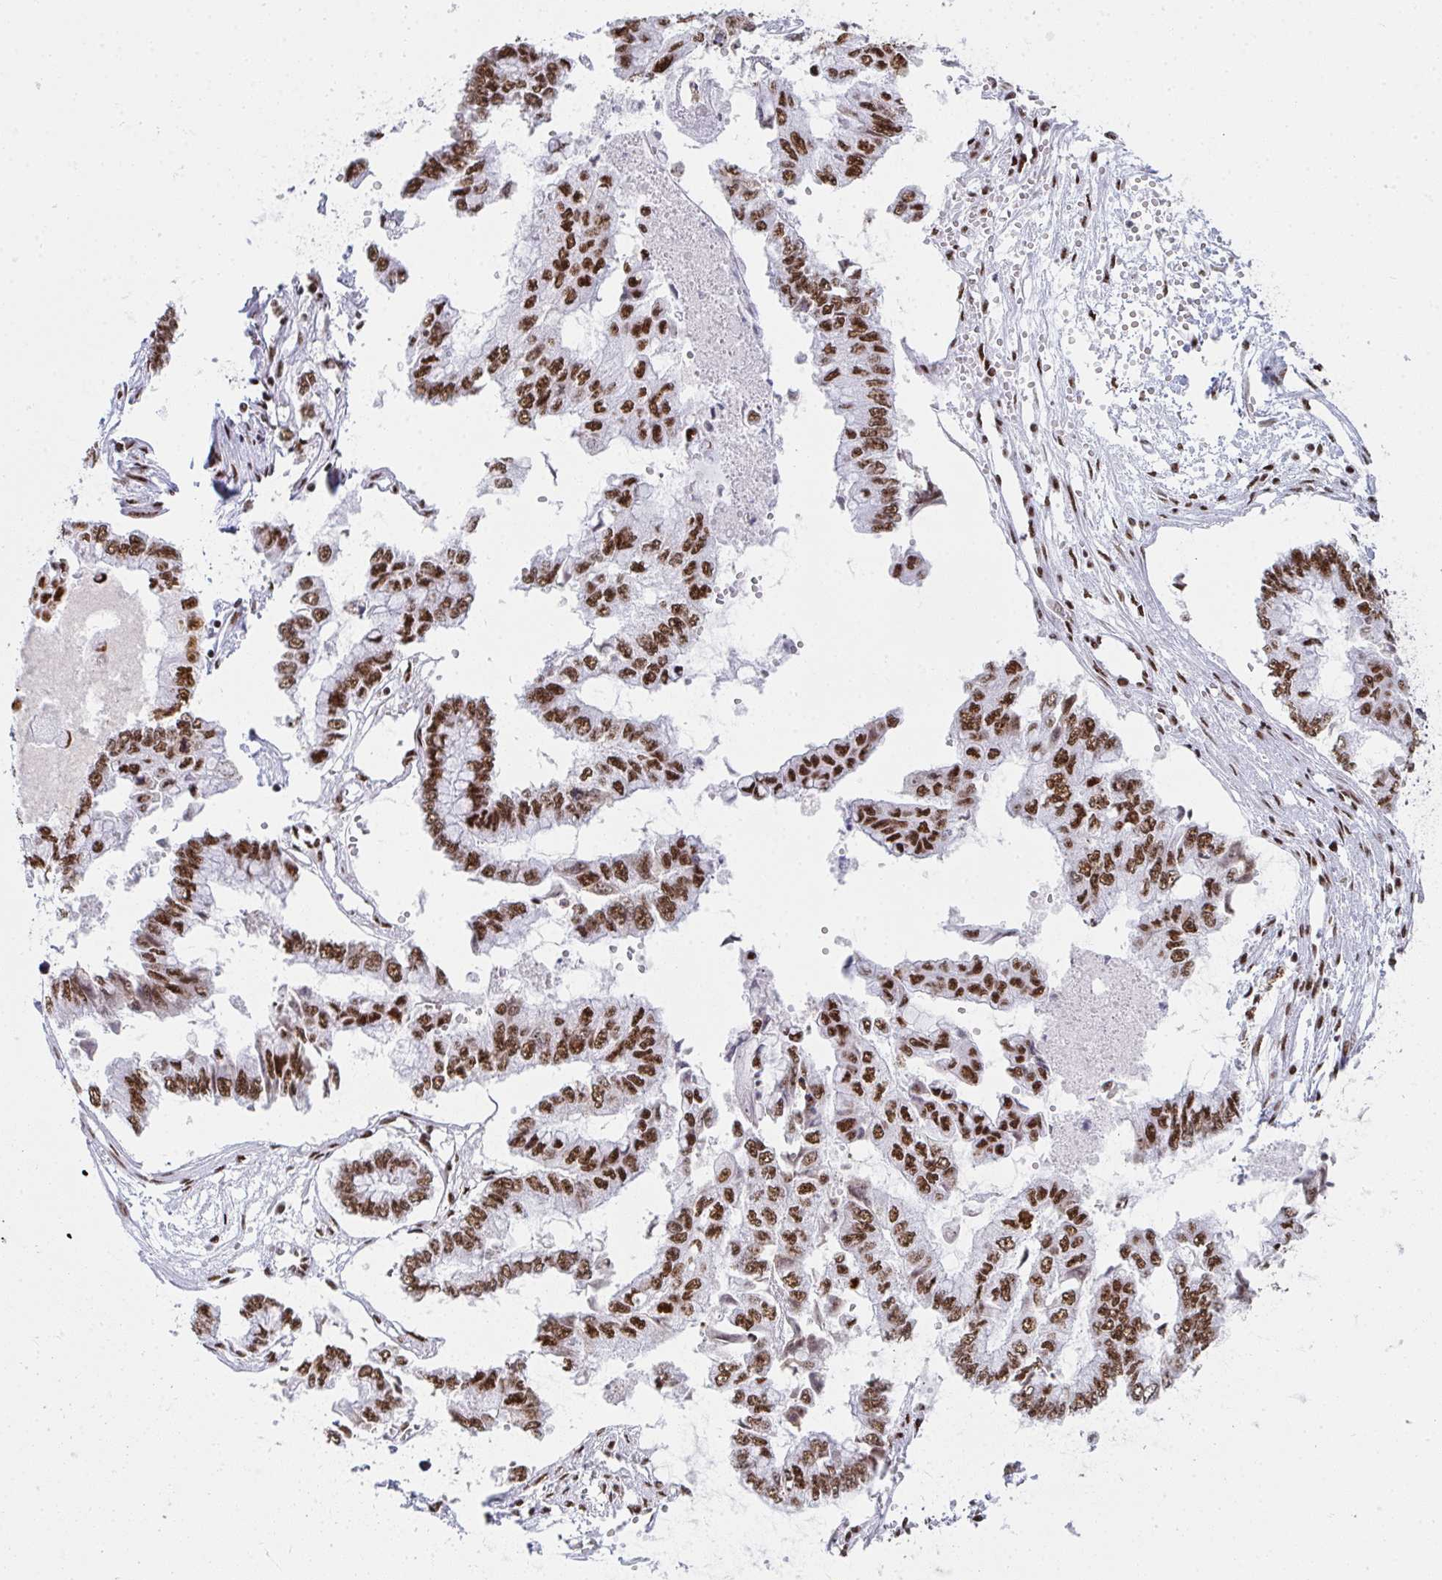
{"staining": {"intensity": "moderate", "quantity": ">75%", "location": "nuclear"}, "tissue": "ovarian cancer", "cell_type": "Tumor cells", "image_type": "cancer", "snomed": [{"axis": "morphology", "description": "Cystadenocarcinoma, mucinous, NOS"}, {"axis": "topography", "description": "Ovary"}], "caption": "Protein analysis of ovarian mucinous cystadenocarcinoma tissue exhibits moderate nuclear positivity in approximately >75% of tumor cells.", "gene": "SNRNP70", "patient": {"sex": "female", "age": 72}}